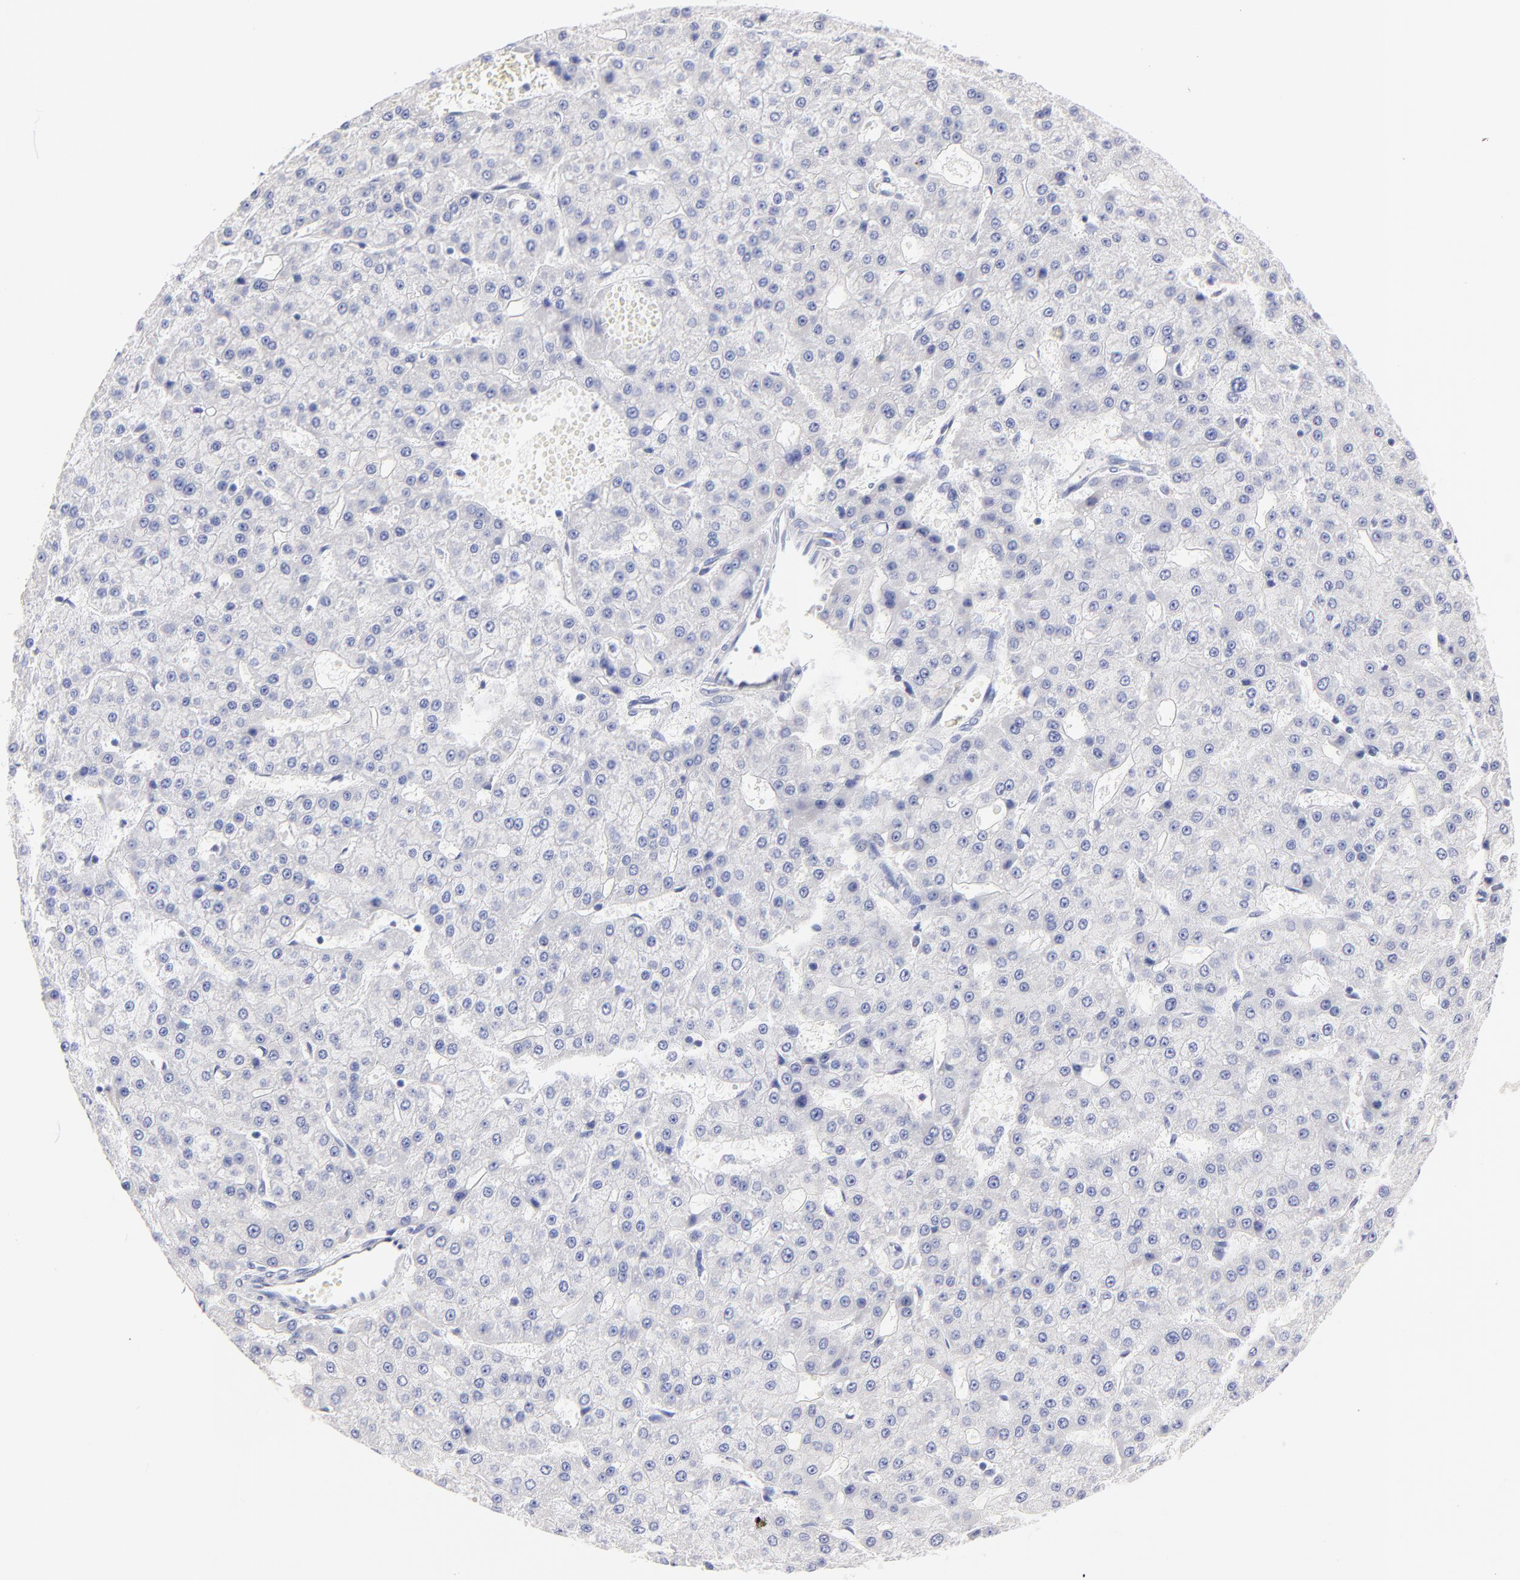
{"staining": {"intensity": "negative", "quantity": "none", "location": "none"}, "tissue": "liver cancer", "cell_type": "Tumor cells", "image_type": "cancer", "snomed": [{"axis": "morphology", "description": "Carcinoma, Hepatocellular, NOS"}, {"axis": "topography", "description": "Liver"}], "caption": "IHC photomicrograph of neoplastic tissue: human hepatocellular carcinoma (liver) stained with DAB displays no significant protein staining in tumor cells. (DAB (3,3'-diaminobenzidine) IHC visualized using brightfield microscopy, high magnification).", "gene": "CFAP57", "patient": {"sex": "male", "age": 47}}